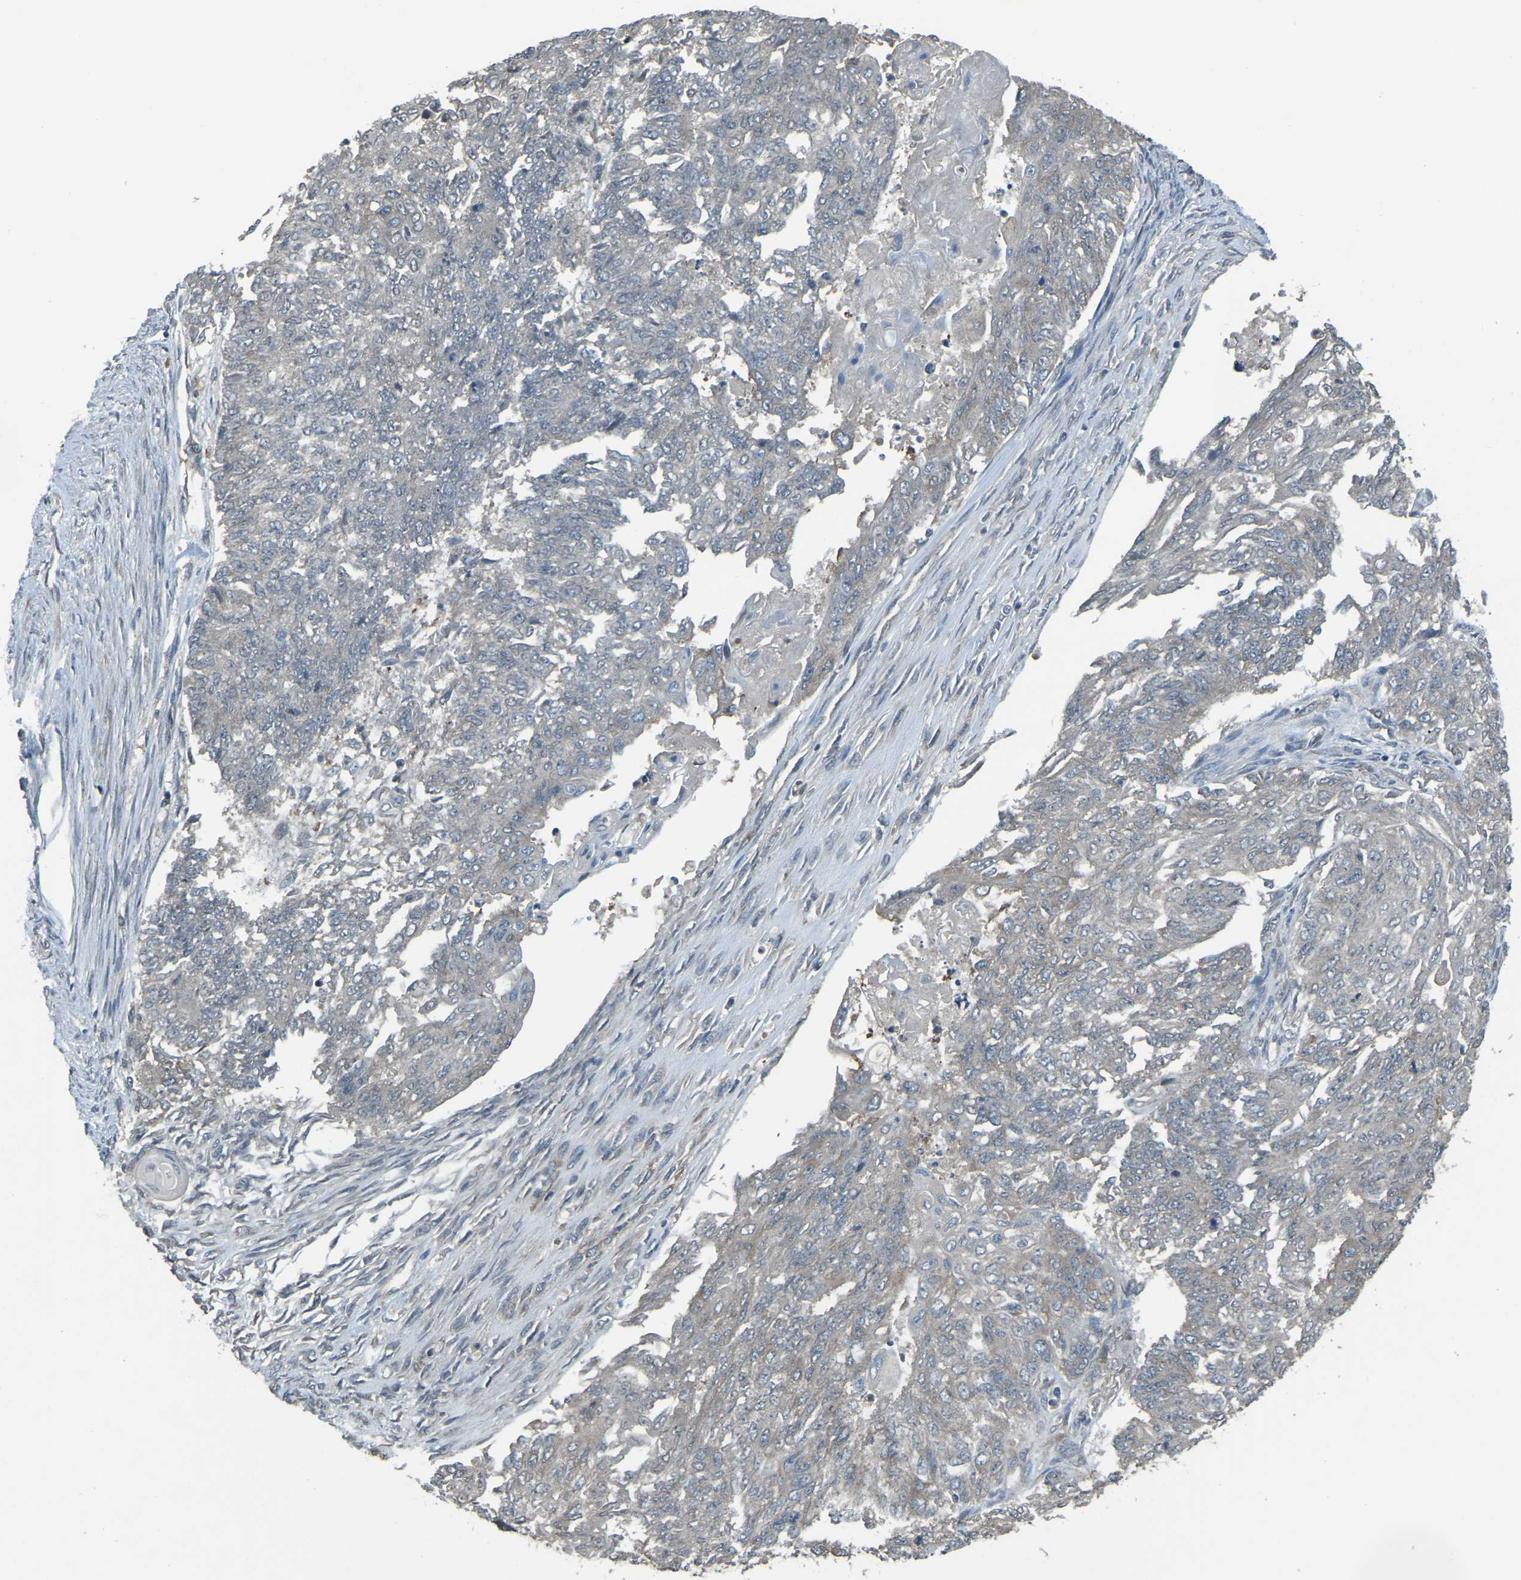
{"staining": {"intensity": "negative", "quantity": "none", "location": "none"}, "tissue": "endometrial cancer", "cell_type": "Tumor cells", "image_type": "cancer", "snomed": [{"axis": "morphology", "description": "Adenocarcinoma, NOS"}, {"axis": "topography", "description": "Endometrium"}], "caption": "Photomicrograph shows no protein staining in tumor cells of adenocarcinoma (endometrial) tissue. (Brightfield microscopy of DAB IHC at high magnification).", "gene": "AIMP1", "patient": {"sex": "female", "age": 32}}